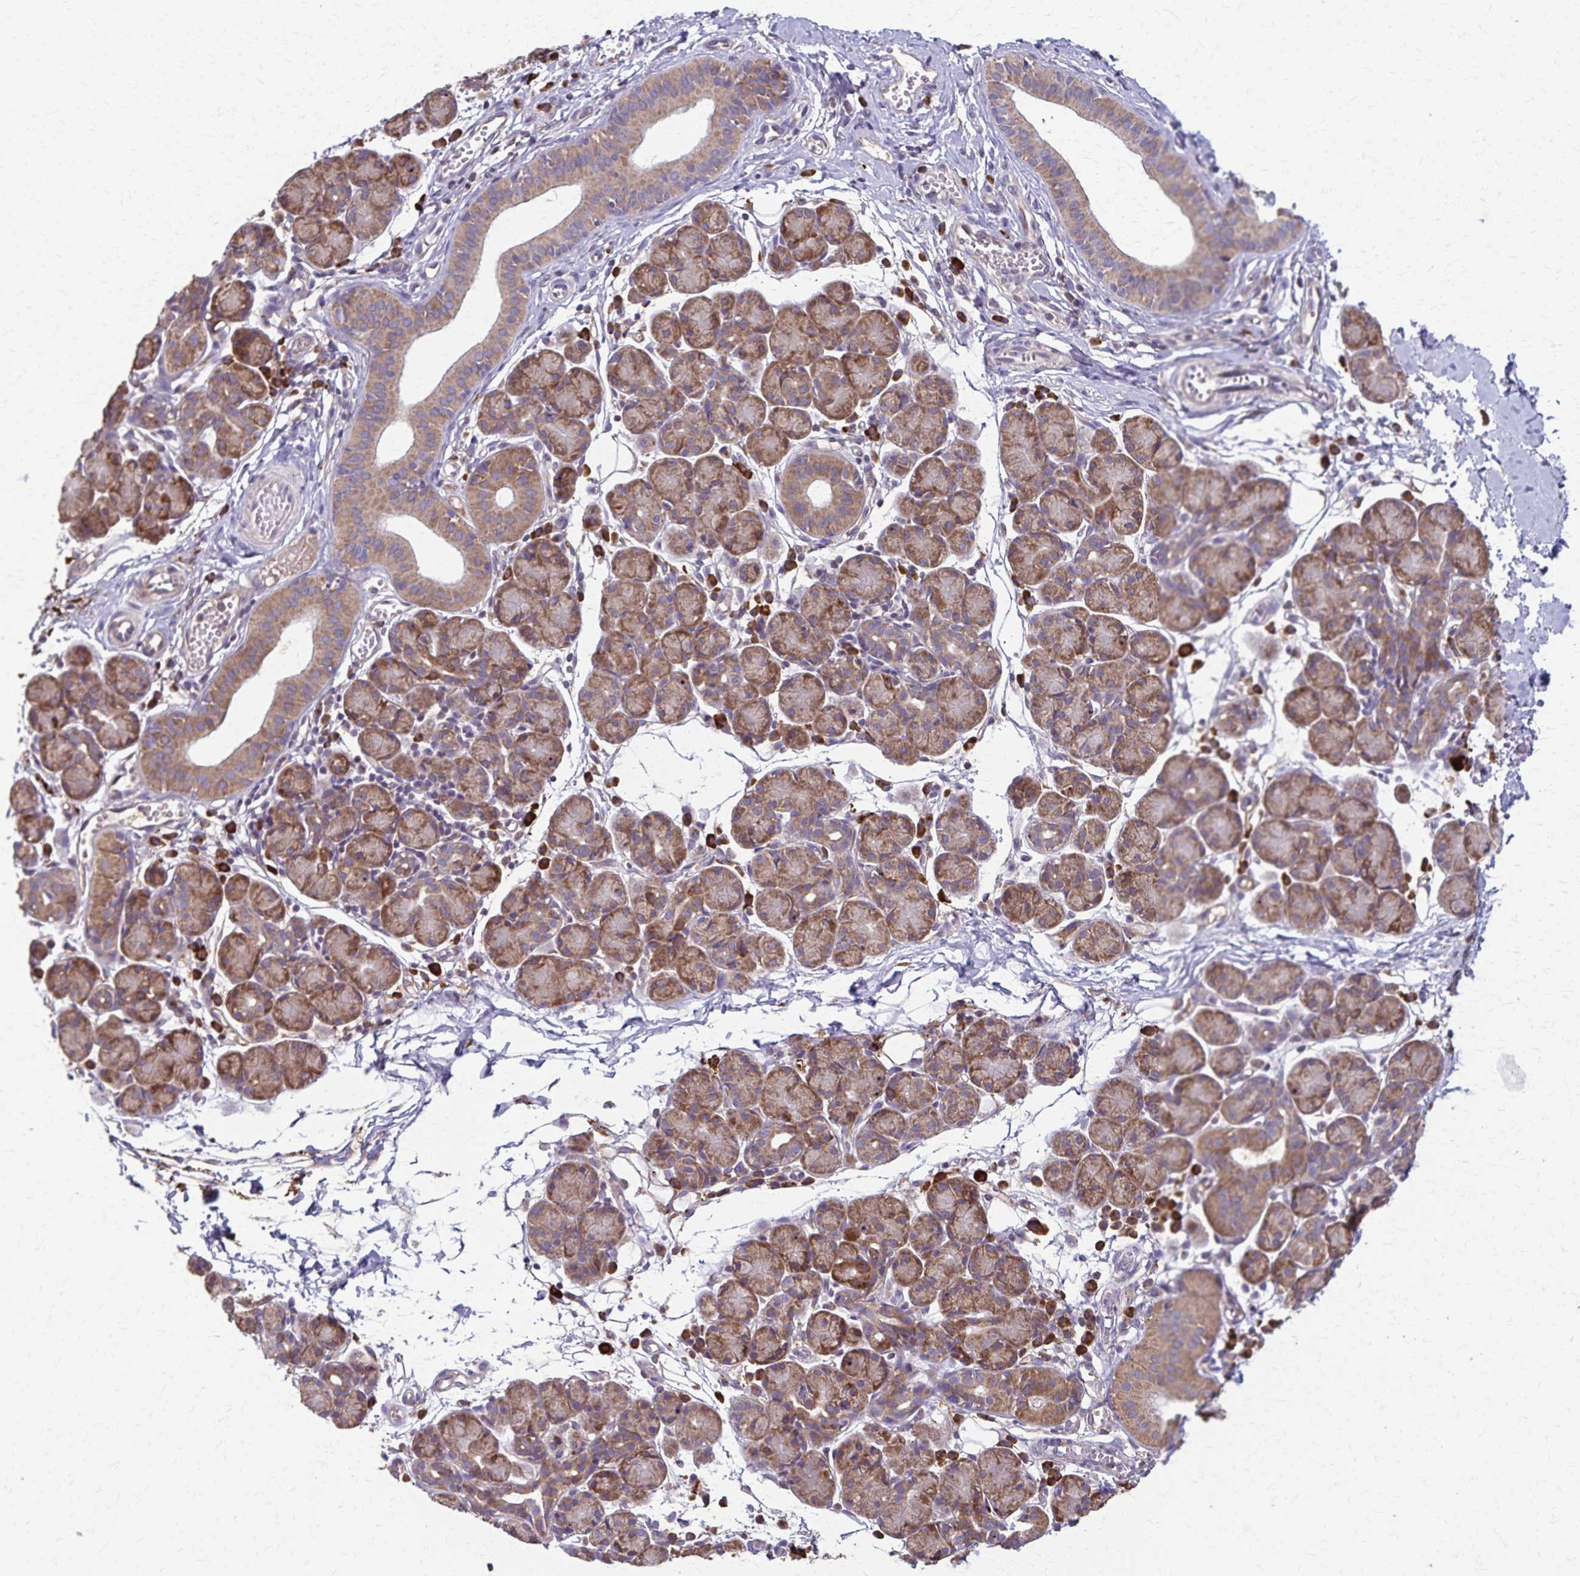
{"staining": {"intensity": "moderate", "quantity": ">75%", "location": "cytoplasmic/membranous"}, "tissue": "salivary gland", "cell_type": "Glandular cells", "image_type": "normal", "snomed": [{"axis": "morphology", "description": "Normal tissue, NOS"}, {"axis": "morphology", "description": "Inflammation, NOS"}, {"axis": "topography", "description": "Lymph node"}, {"axis": "topography", "description": "Salivary gland"}], "caption": "Moderate cytoplasmic/membranous protein staining is appreciated in approximately >75% of glandular cells in salivary gland. (IHC, brightfield microscopy, high magnification).", "gene": "RNF10", "patient": {"sex": "male", "age": 3}}